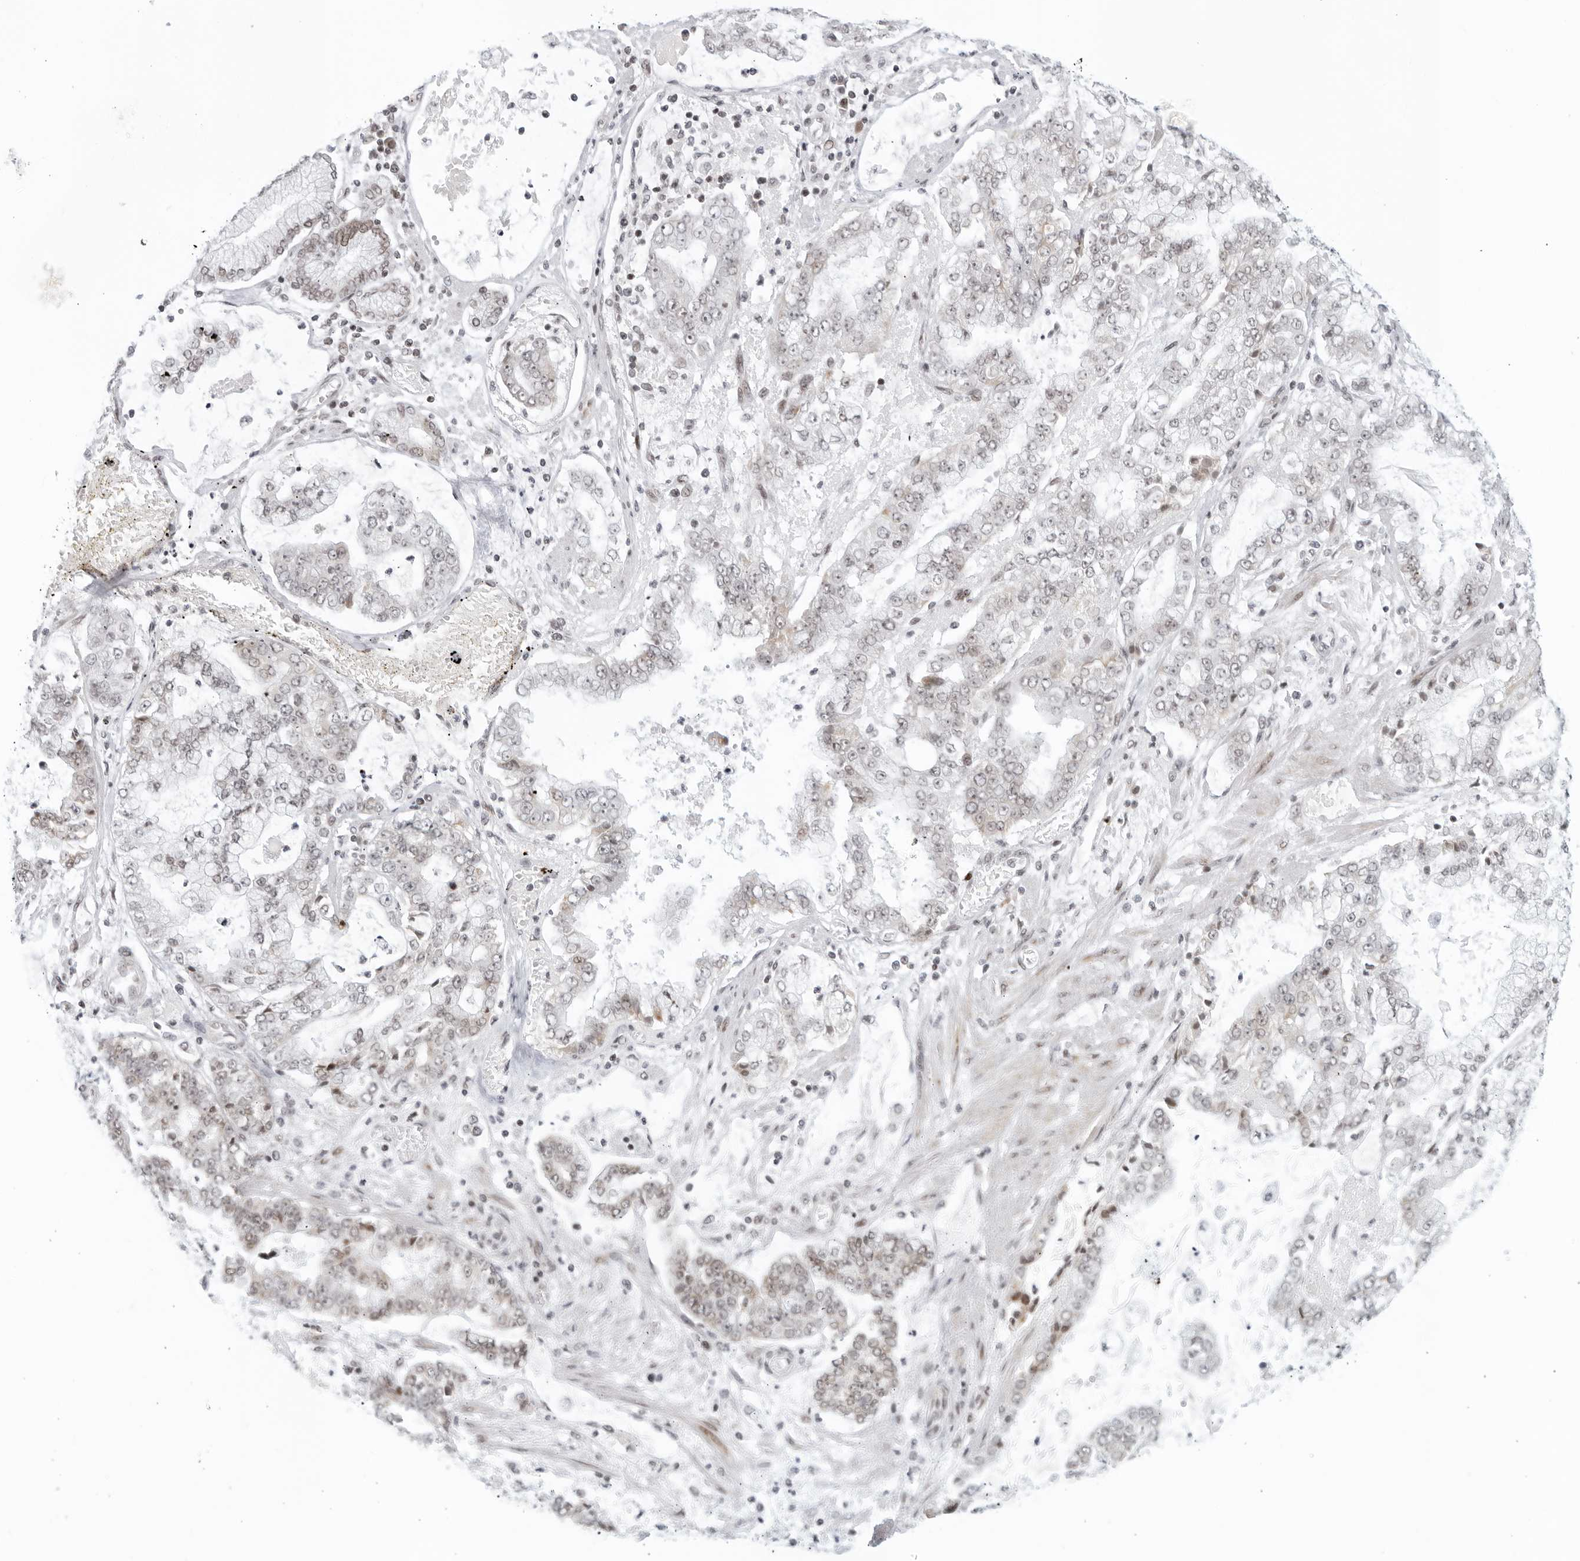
{"staining": {"intensity": "negative", "quantity": "none", "location": "none"}, "tissue": "stomach cancer", "cell_type": "Tumor cells", "image_type": "cancer", "snomed": [{"axis": "morphology", "description": "Adenocarcinoma, NOS"}, {"axis": "topography", "description": "Stomach"}], "caption": "Image shows no protein staining in tumor cells of stomach cancer tissue. (DAB (3,3'-diaminobenzidine) immunohistochemistry visualized using brightfield microscopy, high magnification).", "gene": "RAB11FIP3", "patient": {"sex": "male", "age": 76}}